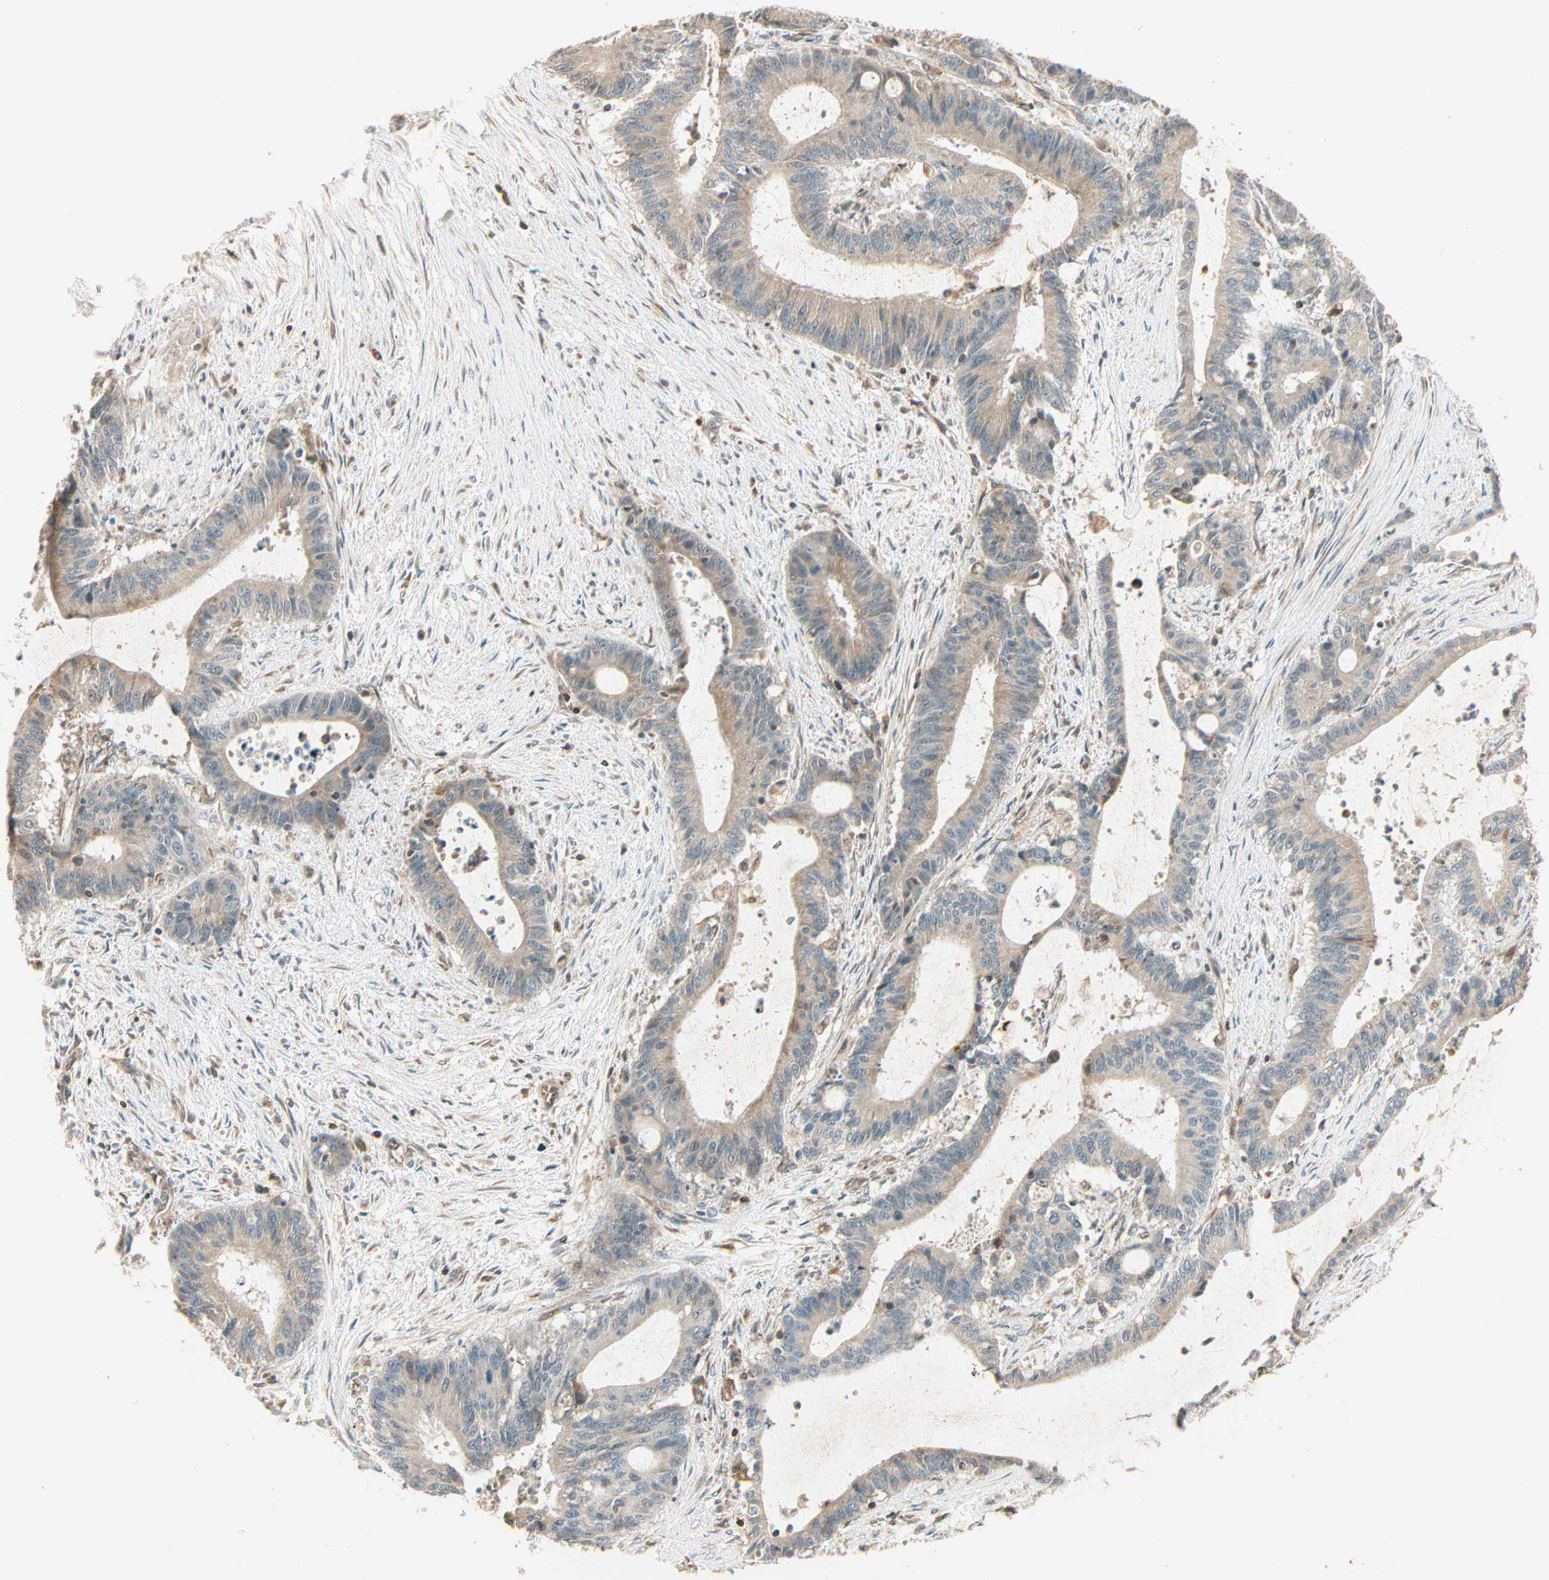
{"staining": {"intensity": "moderate", "quantity": ">75%", "location": "cytoplasmic/membranous"}, "tissue": "liver cancer", "cell_type": "Tumor cells", "image_type": "cancer", "snomed": [{"axis": "morphology", "description": "Cholangiocarcinoma"}, {"axis": "topography", "description": "Liver"}], "caption": "High-magnification brightfield microscopy of liver cholangiocarcinoma stained with DAB (3,3'-diaminobenzidine) (brown) and counterstained with hematoxylin (blue). tumor cells exhibit moderate cytoplasmic/membranous staining is present in about>75% of cells. (DAB IHC with brightfield microscopy, high magnification).", "gene": "PNPLA6", "patient": {"sex": "female", "age": 73}}